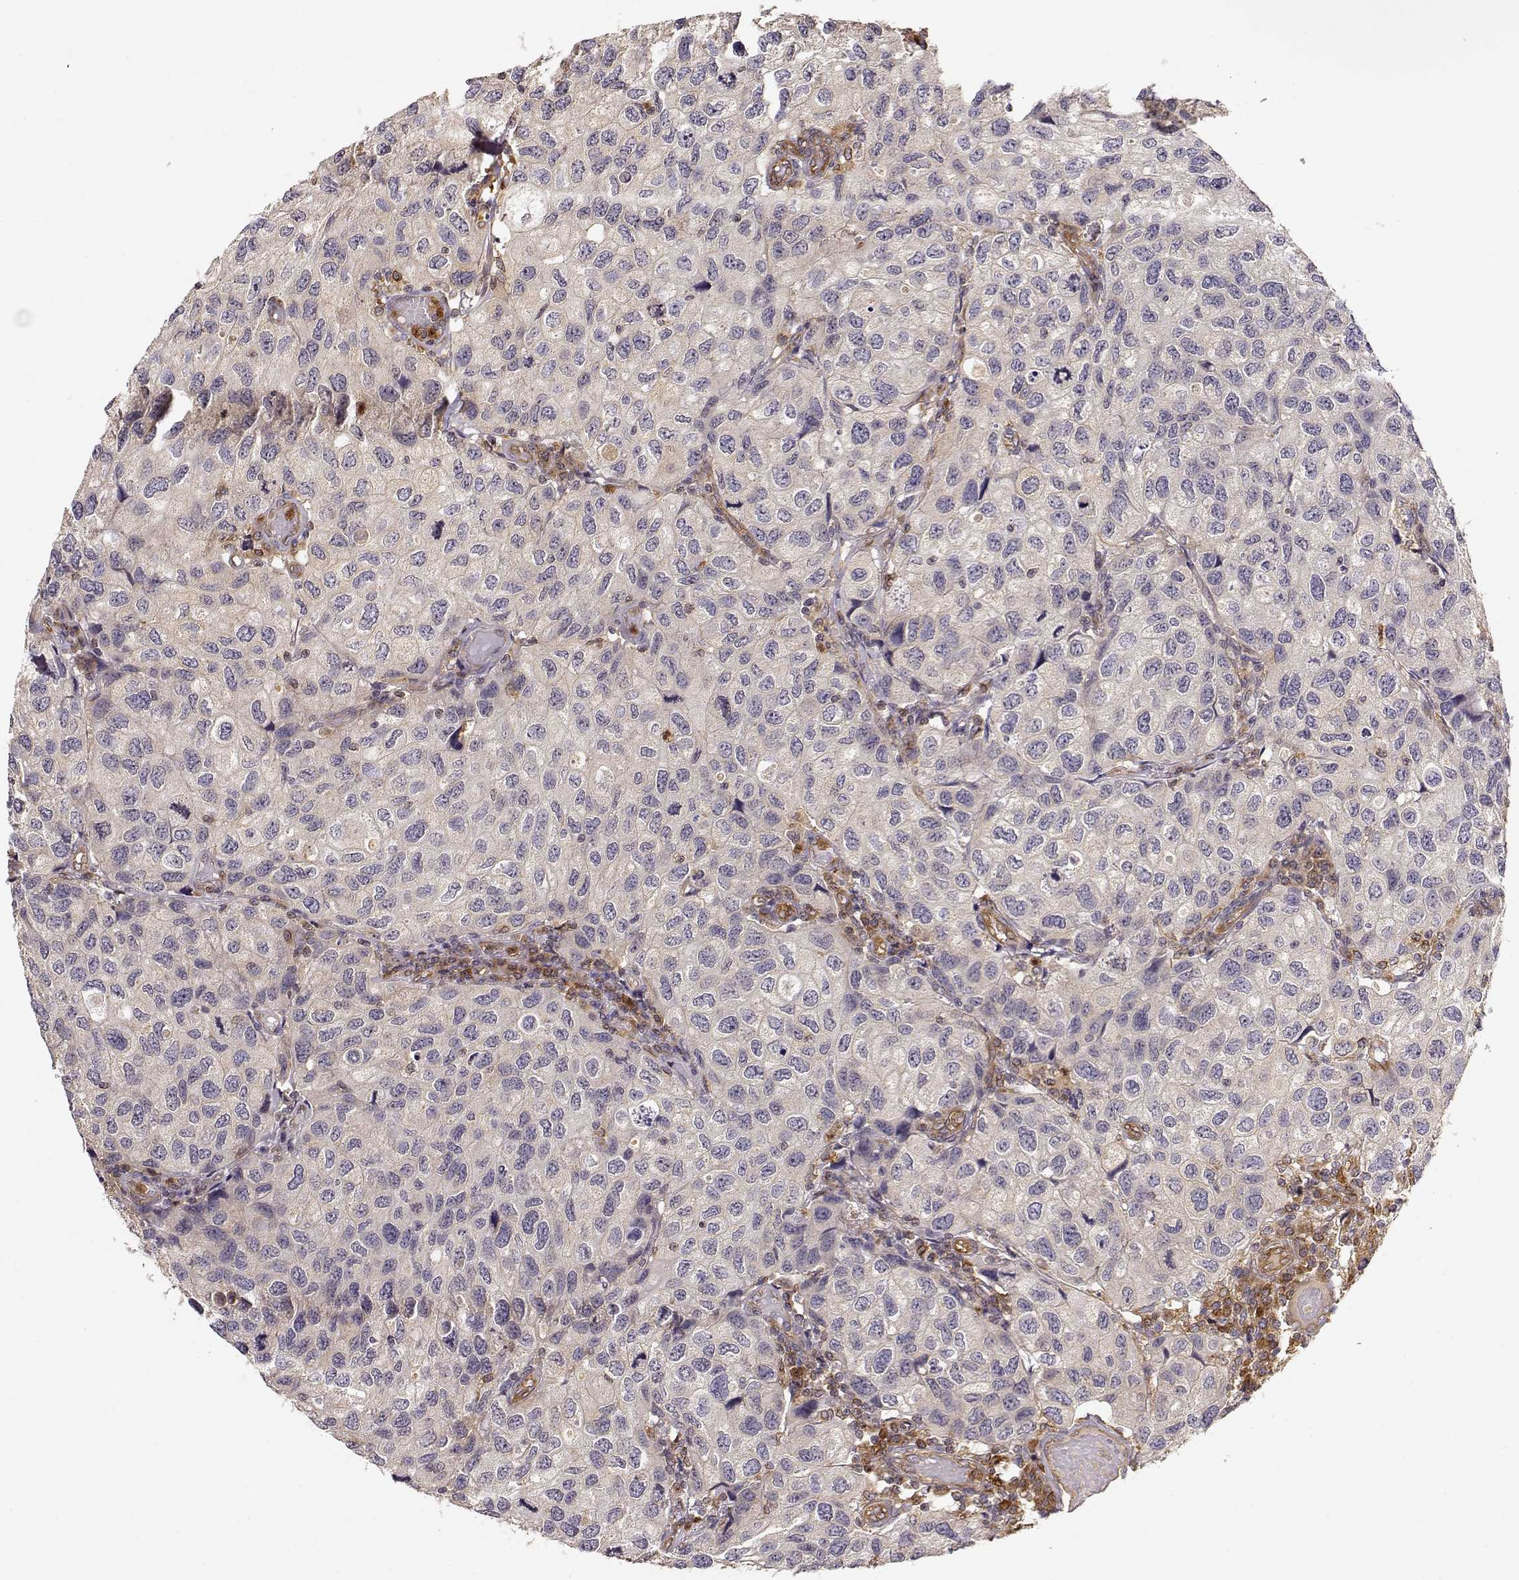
{"staining": {"intensity": "weak", "quantity": ">75%", "location": "cytoplasmic/membranous"}, "tissue": "urothelial cancer", "cell_type": "Tumor cells", "image_type": "cancer", "snomed": [{"axis": "morphology", "description": "Urothelial carcinoma, High grade"}, {"axis": "topography", "description": "Urinary bladder"}], "caption": "Tumor cells show weak cytoplasmic/membranous staining in about >75% of cells in urothelial cancer.", "gene": "ARHGEF2", "patient": {"sex": "male", "age": 79}}